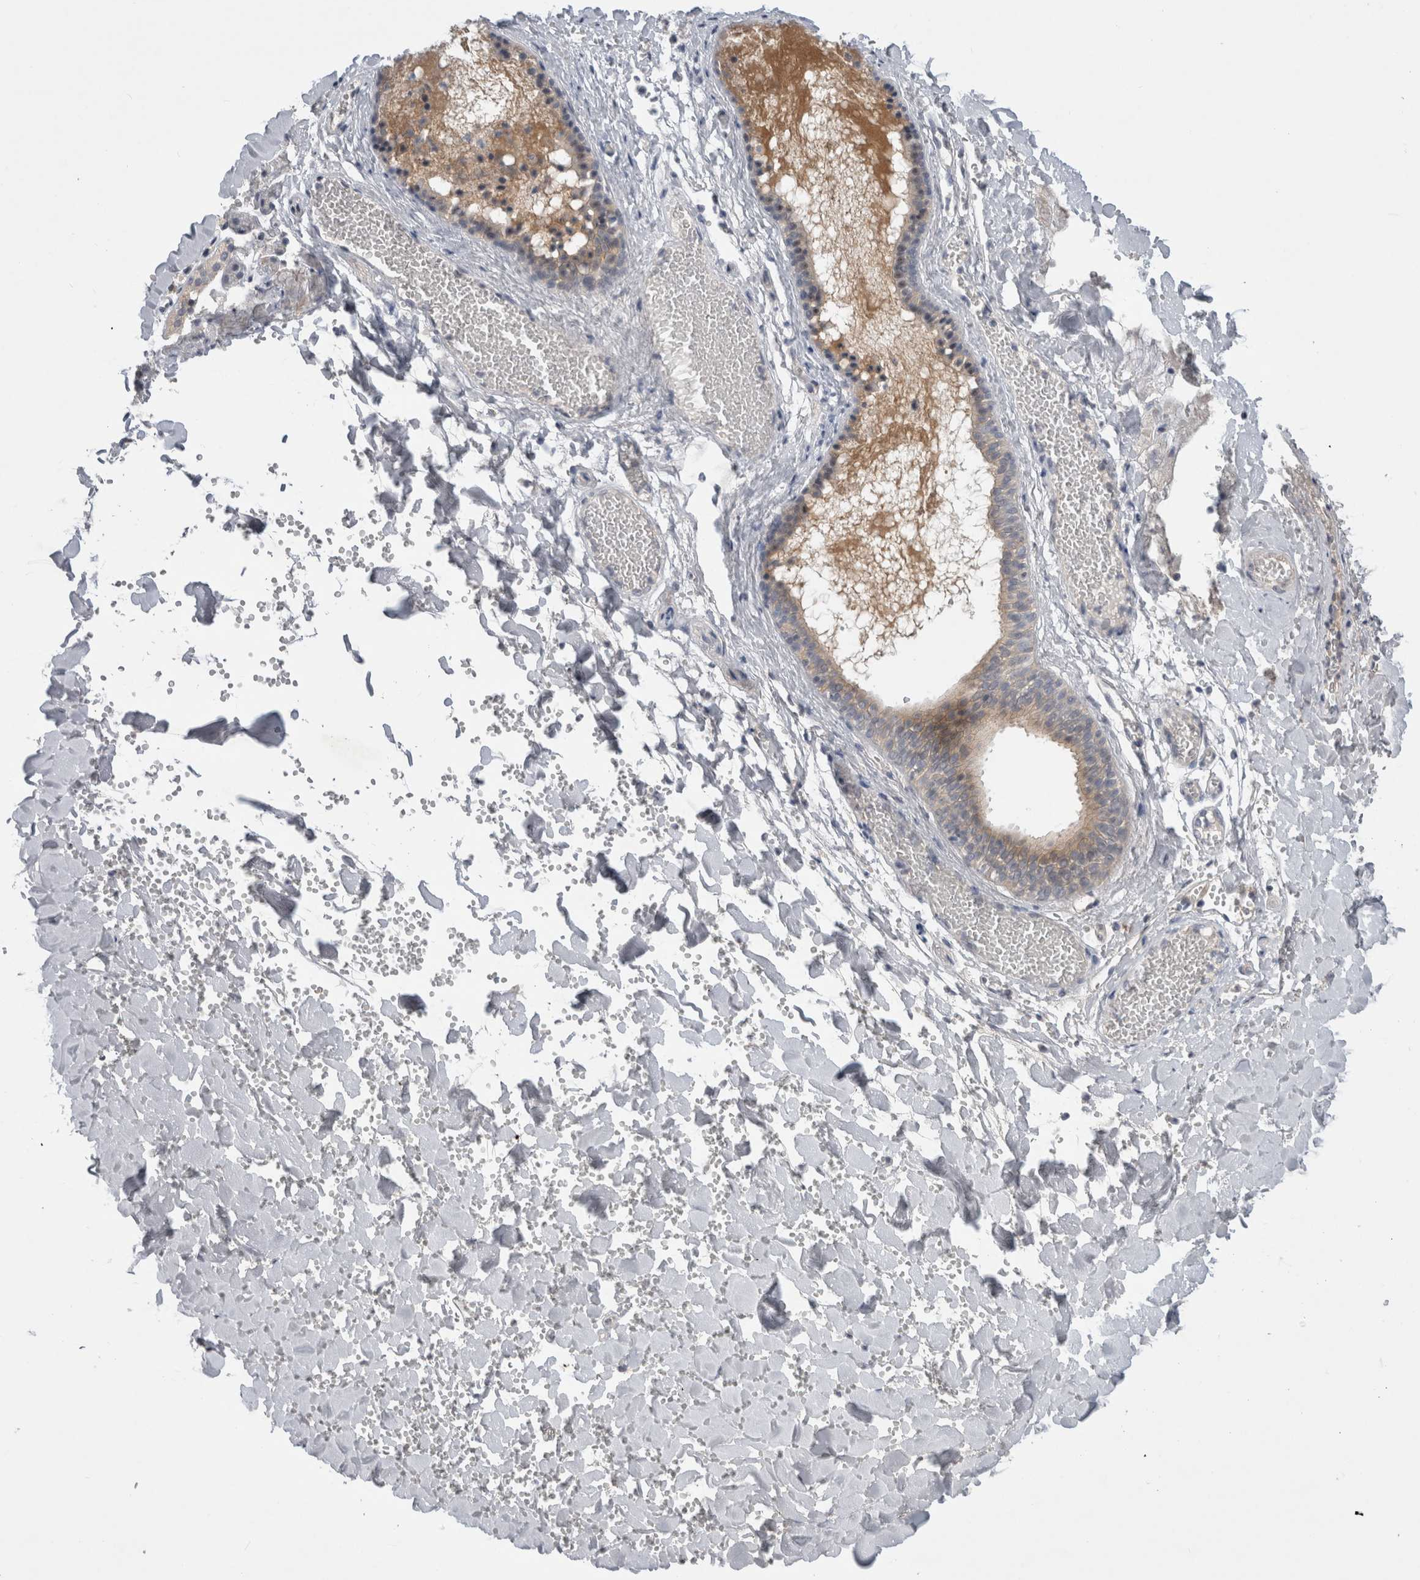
{"staining": {"intensity": "weak", "quantity": "<25%", "location": "cytoplasmic/membranous"}, "tissue": "salivary gland", "cell_type": "Glandular cells", "image_type": "normal", "snomed": [{"axis": "morphology", "description": "Normal tissue, NOS"}, {"axis": "topography", "description": "Salivary gland"}], "caption": "The photomicrograph exhibits no significant expression in glandular cells of salivary gland.", "gene": "CERS3", "patient": {"sex": "female", "age": 33}}